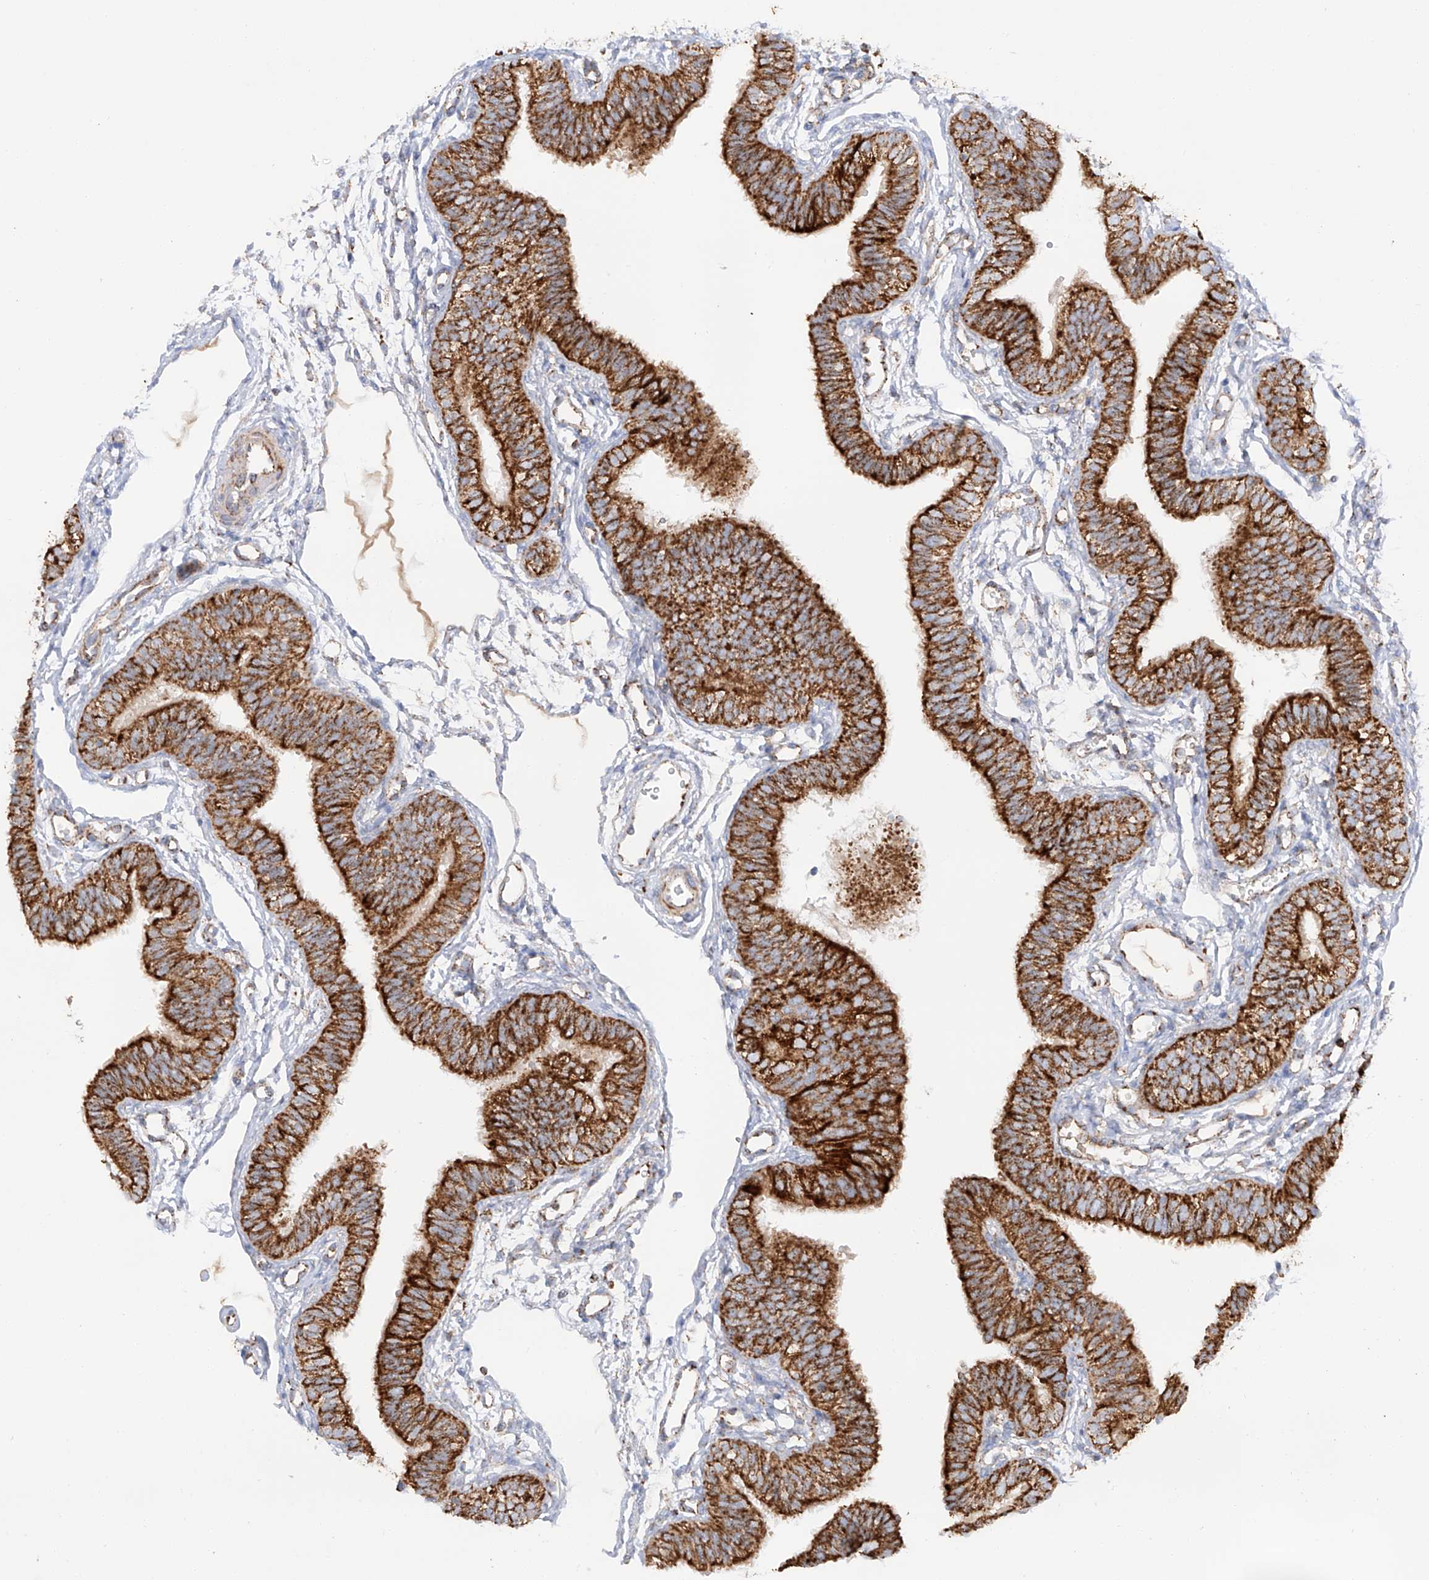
{"staining": {"intensity": "strong", "quantity": ">75%", "location": "cytoplasmic/membranous"}, "tissue": "fallopian tube", "cell_type": "Glandular cells", "image_type": "normal", "snomed": [{"axis": "morphology", "description": "Normal tissue, NOS"}, {"axis": "topography", "description": "Fallopian tube"}], "caption": "Immunohistochemistry (IHC) histopathology image of normal fallopian tube: human fallopian tube stained using immunohistochemistry (IHC) reveals high levels of strong protein expression localized specifically in the cytoplasmic/membranous of glandular cells, appearing as a cytoplasmic/membranous brown color.", "gene": "TTC27", "patient": {"sex": "female", "age": 35}}